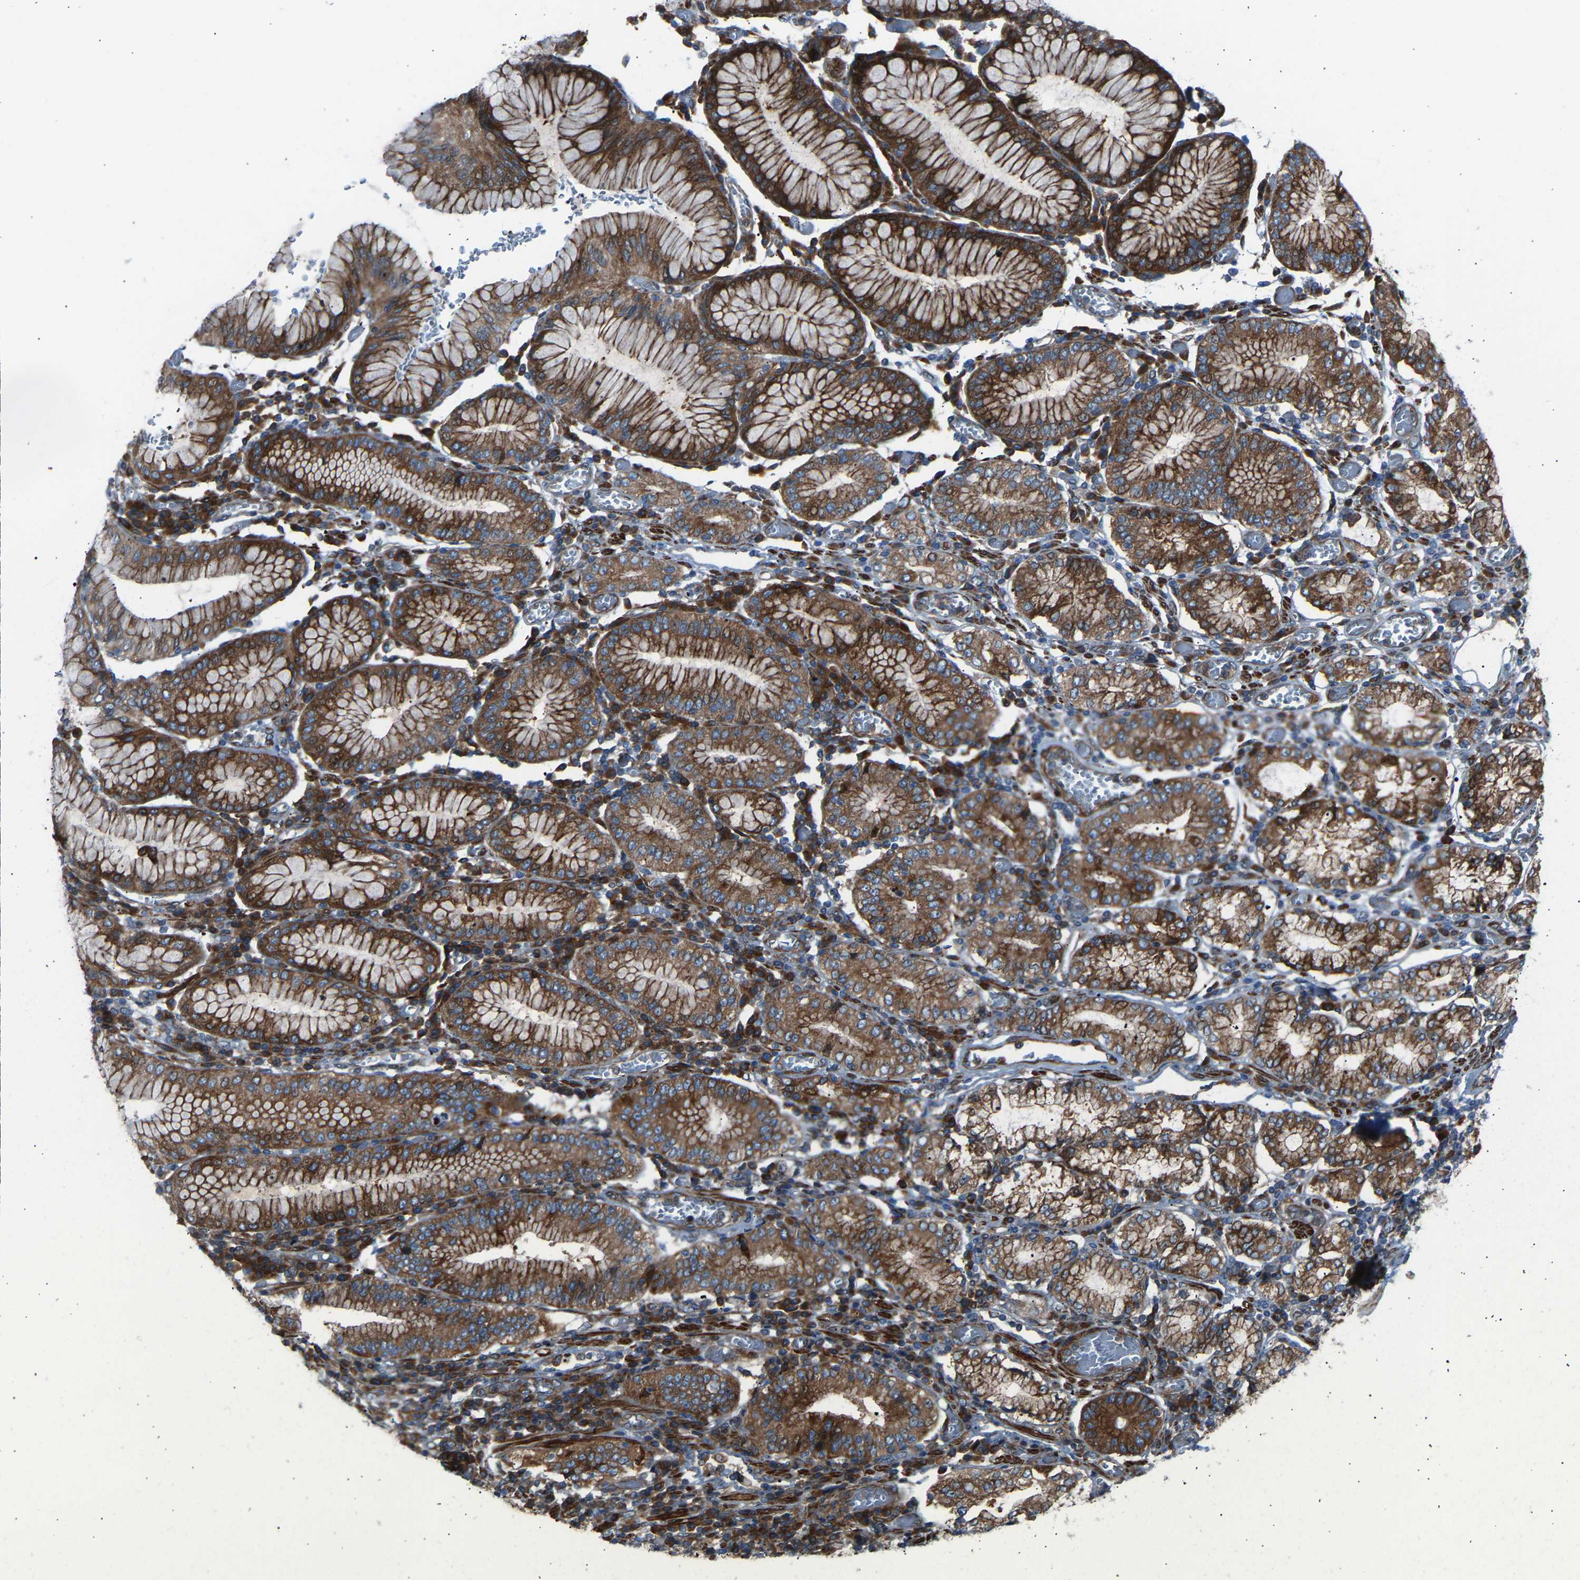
{"staining": {"intensity": "strong", "quantity": ">75%", "location": "cytoplasmic/membranous"}, "tissue": "stomach cancer", "cell_type": "Tumor cells", "image_type": "cancer", "snomed": [{"axis": "morphology", "description": "Adenocarcinoma, NOS"}, {"axis": "topography", "description": "Stomach"}], "caption": "An image of human adenocarcinoma (stomach) stained for a protein demonstrates strong cytoplasmic/membranous brown staining in tumor cells.", "gene": "VPS41", "patient": {"sex": "female", "age": 73}}